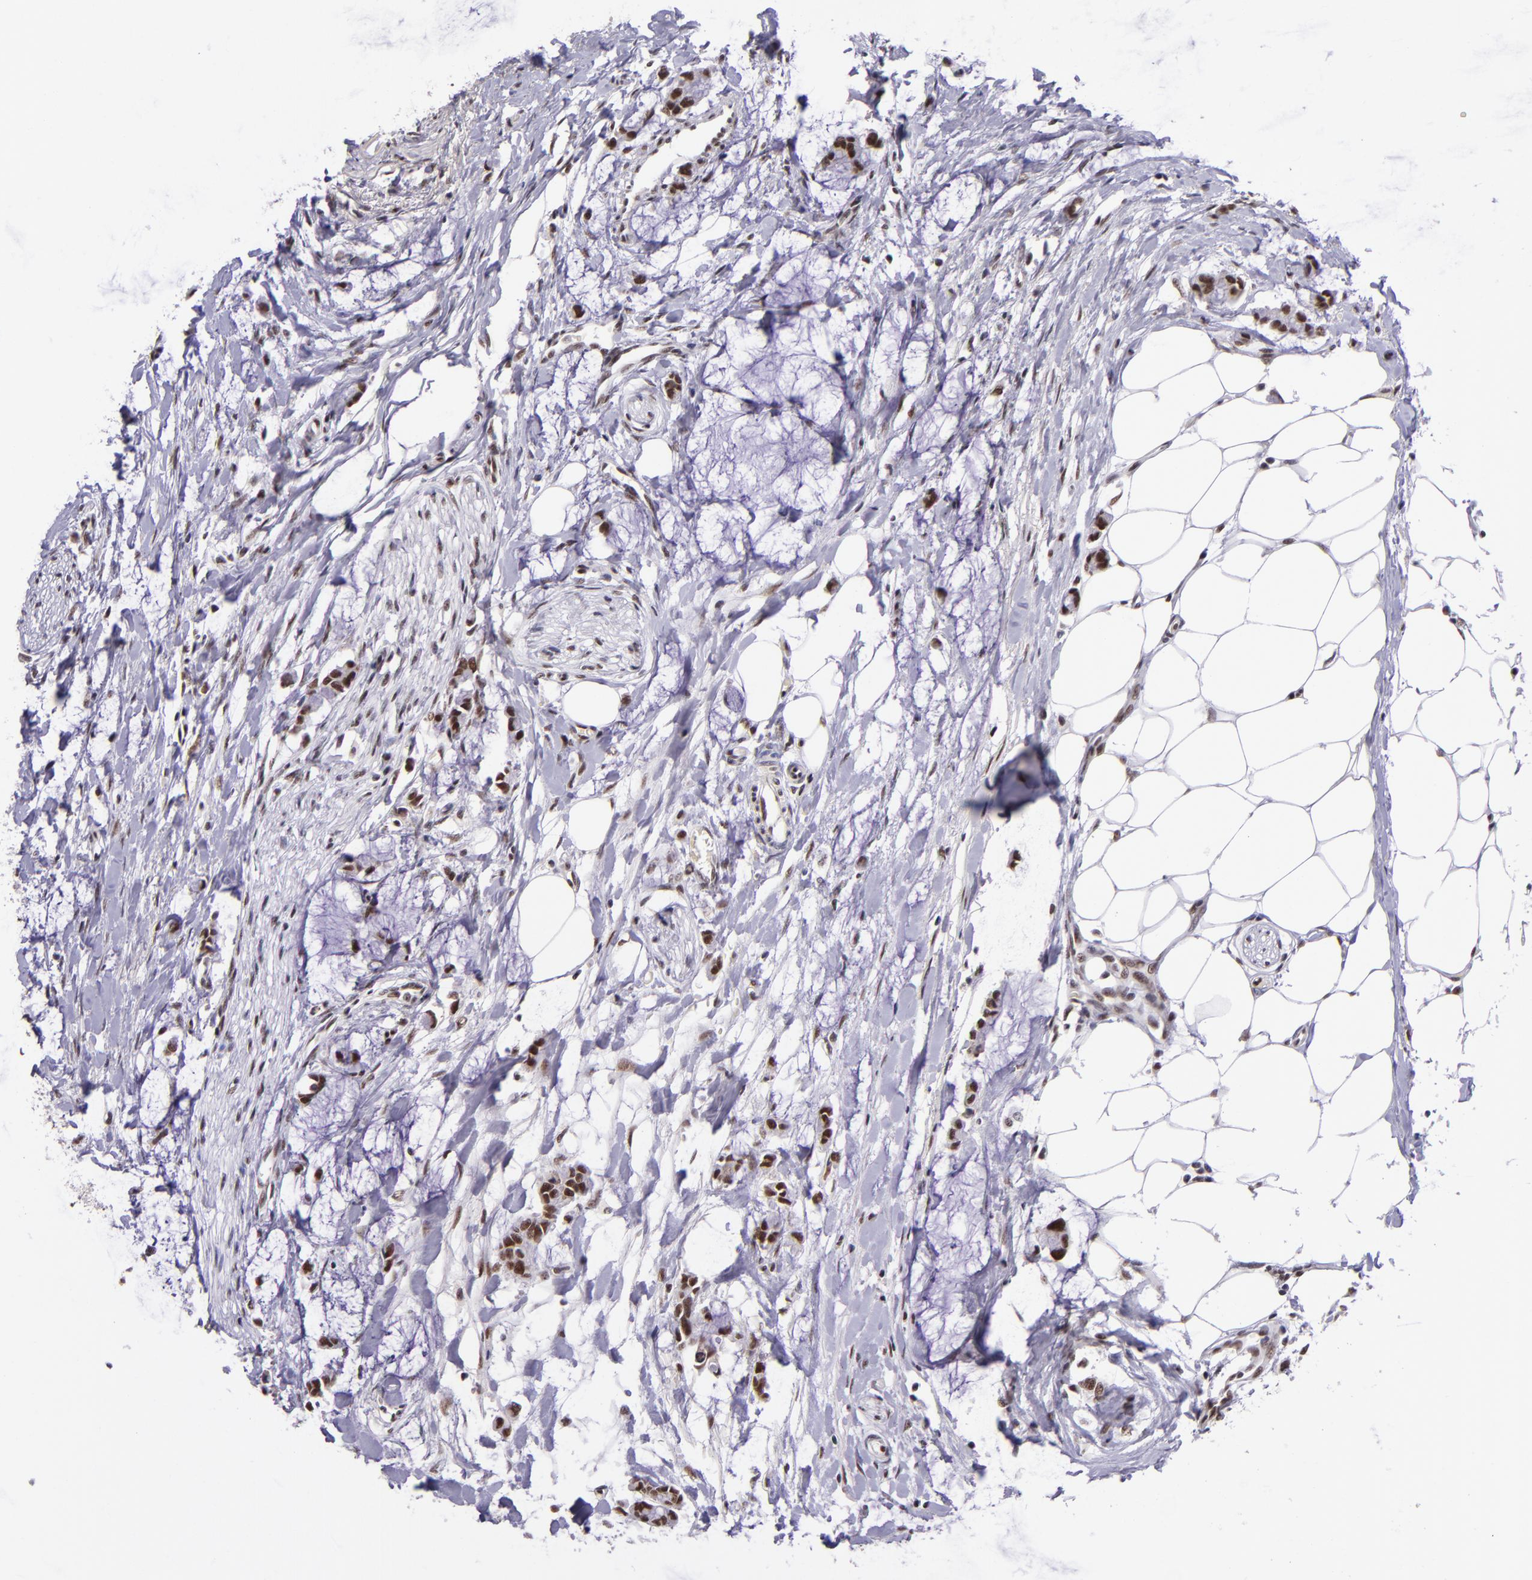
{"staining": {"intensity": "strong", "quantity": ">75%", "location": "nuclear"}, "tissue": "colorectal cancer", "cell_type": "Tumor cells", "image_type": "cancer", "snomed": [{"axis": "morphology", "description": "Normal tissue, NOS"}, {"axis": "morphology", "description": "Adenocarcinoma, NOS"}, {"axis": "topography", "description": "Colon"}, {"axis": "topography", "description": "Peripheral nerve tissue"}], "caption": "Tumor cells demonstrate strong nuclear staining in approximately >75% of cells in colorectal adenocarcinoma.", "gene": "GPKOW", "patient": {"sex": "male", "age": 14}}